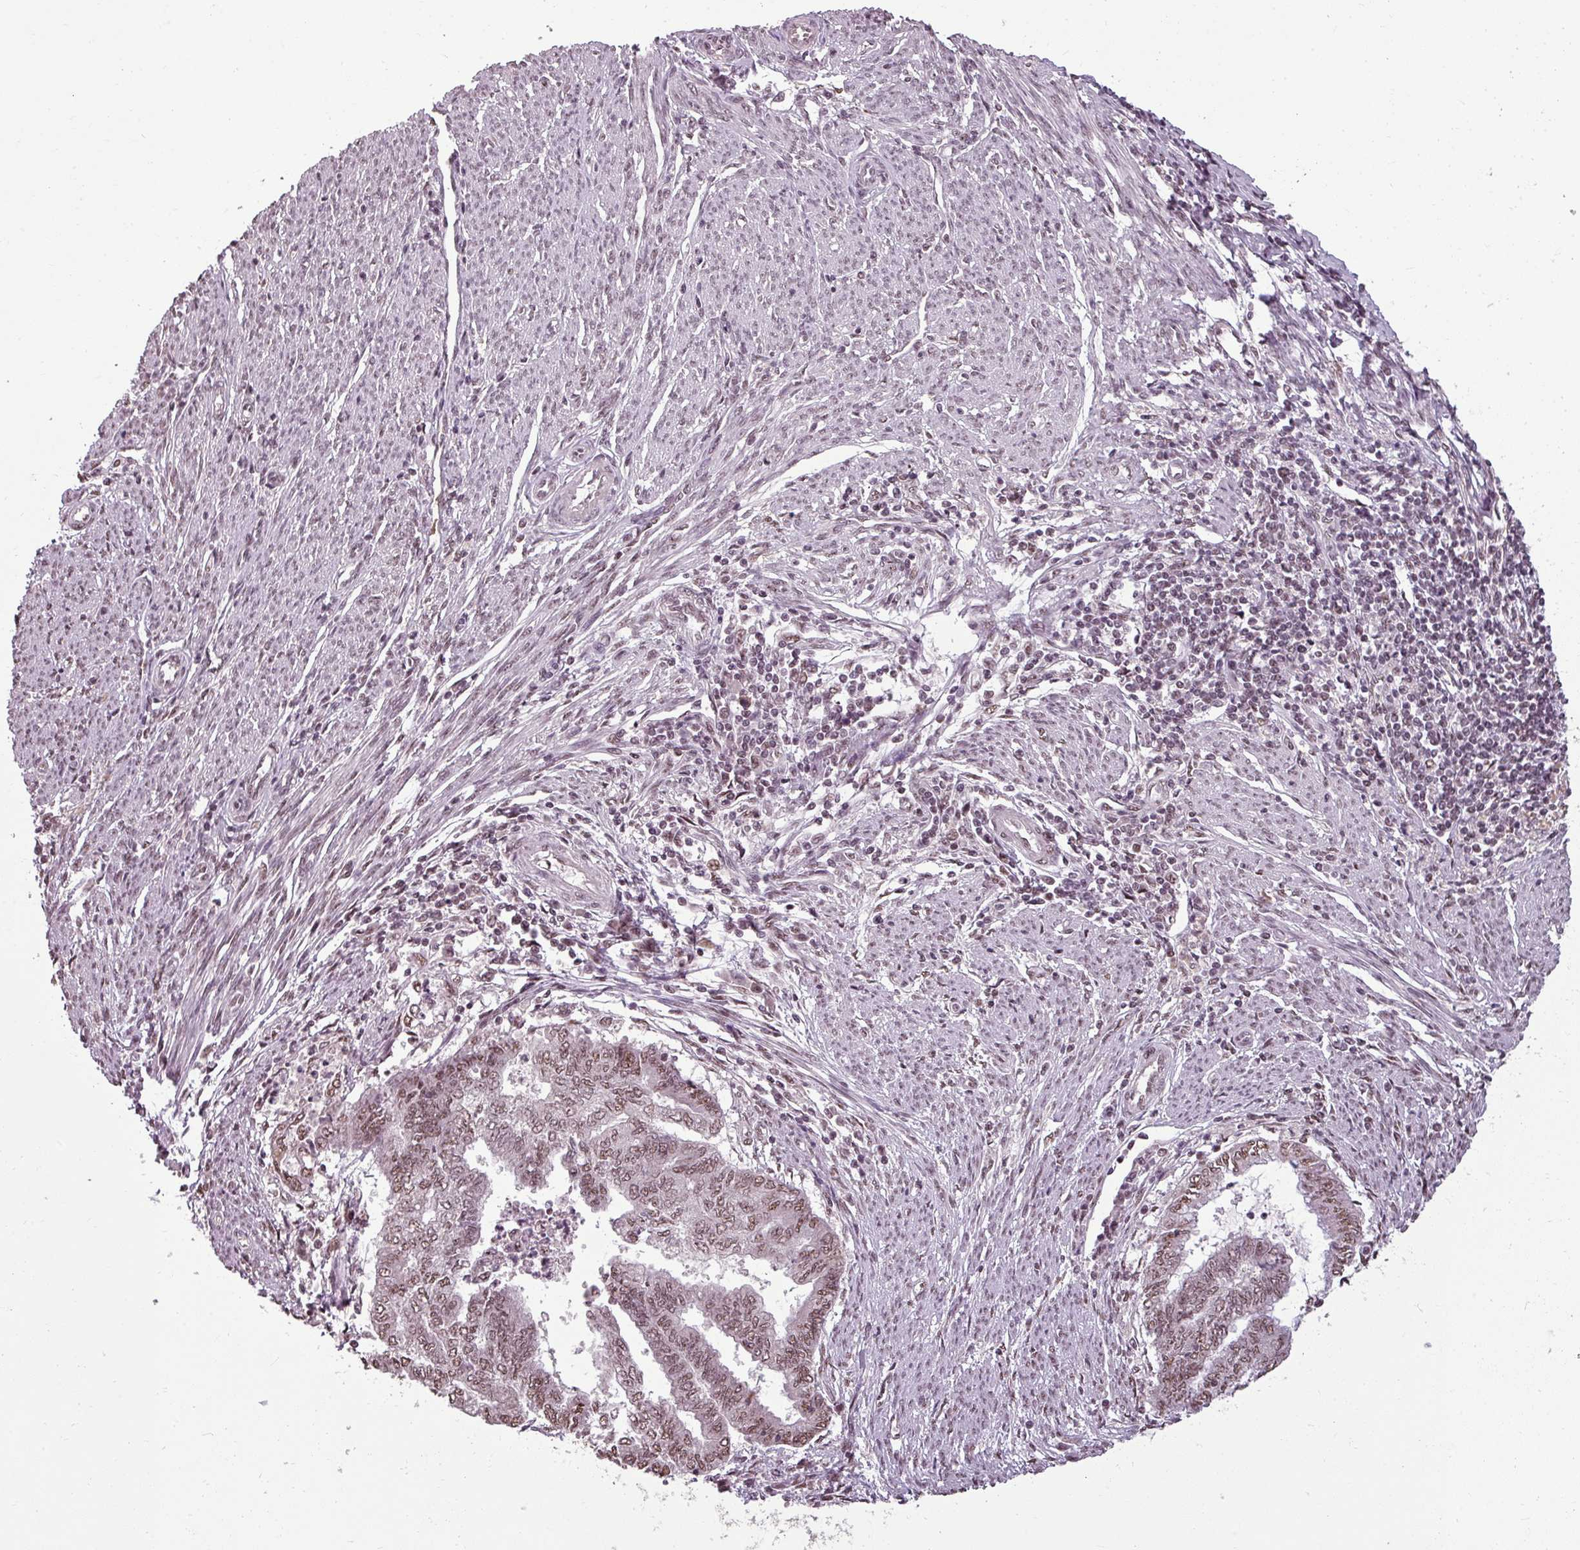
{"staining": {"intensity": "moderate", "quantity": "25%-75%", "location": "nuclear"}, "tissue": "endometrial cancer", "cell_type": "Tumor cells", "image_type": "cancer", "snomed": [{"axis": "morphology", "description": "Adenocarcinoma, NOS"}, {"axis": "topography", "description": "Endometrium"}], "caption": "A micrograph of human endometrial adenocarcinoma stained for a protein reveals moderate nuclear brown staining in tumor cells.", "gene": "BCAS3", "patient": {"sex": "female", "age": 79}}